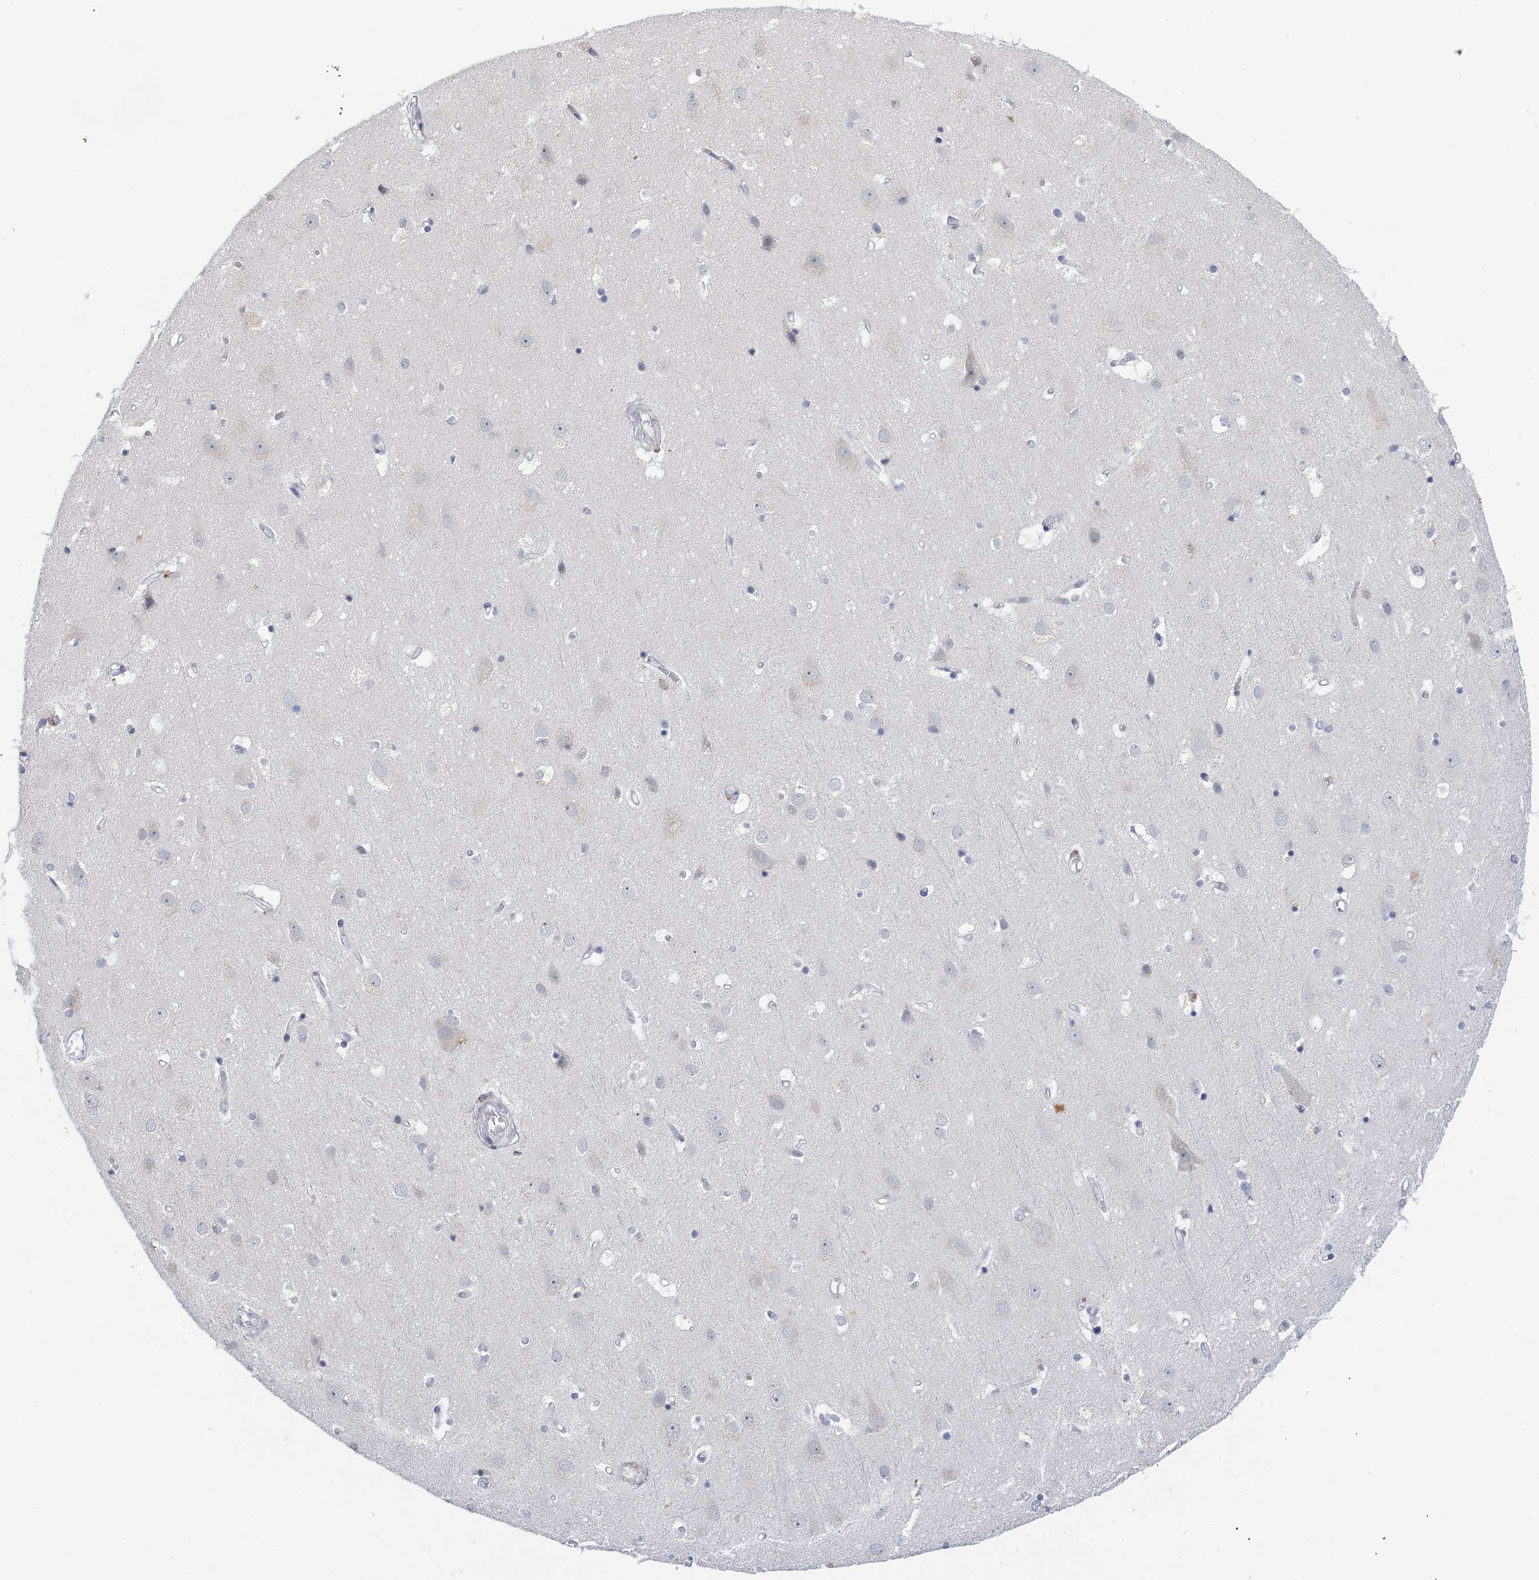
{"staining": {"intensity": "negative", "quantity": "none", "location": "none"}, "tissue": "cerebral cortex", "cell_type": "Endothelial cells", "image_type": "normal", "snomed": [{"axis": "morphology", "description": "Normal tissue, NOS"}, {"axis": "topography", "description": "Cerebral cortex"}], "caption": "A photomicrograph of cerebral cortex stained for a protein demonstrates no brown staining in endothelial cells. (DAB immunohistochemistry with hematoxylin counter stain).", "gene": "MYO7B", "patient": {"sex": "male", "age": 54}}